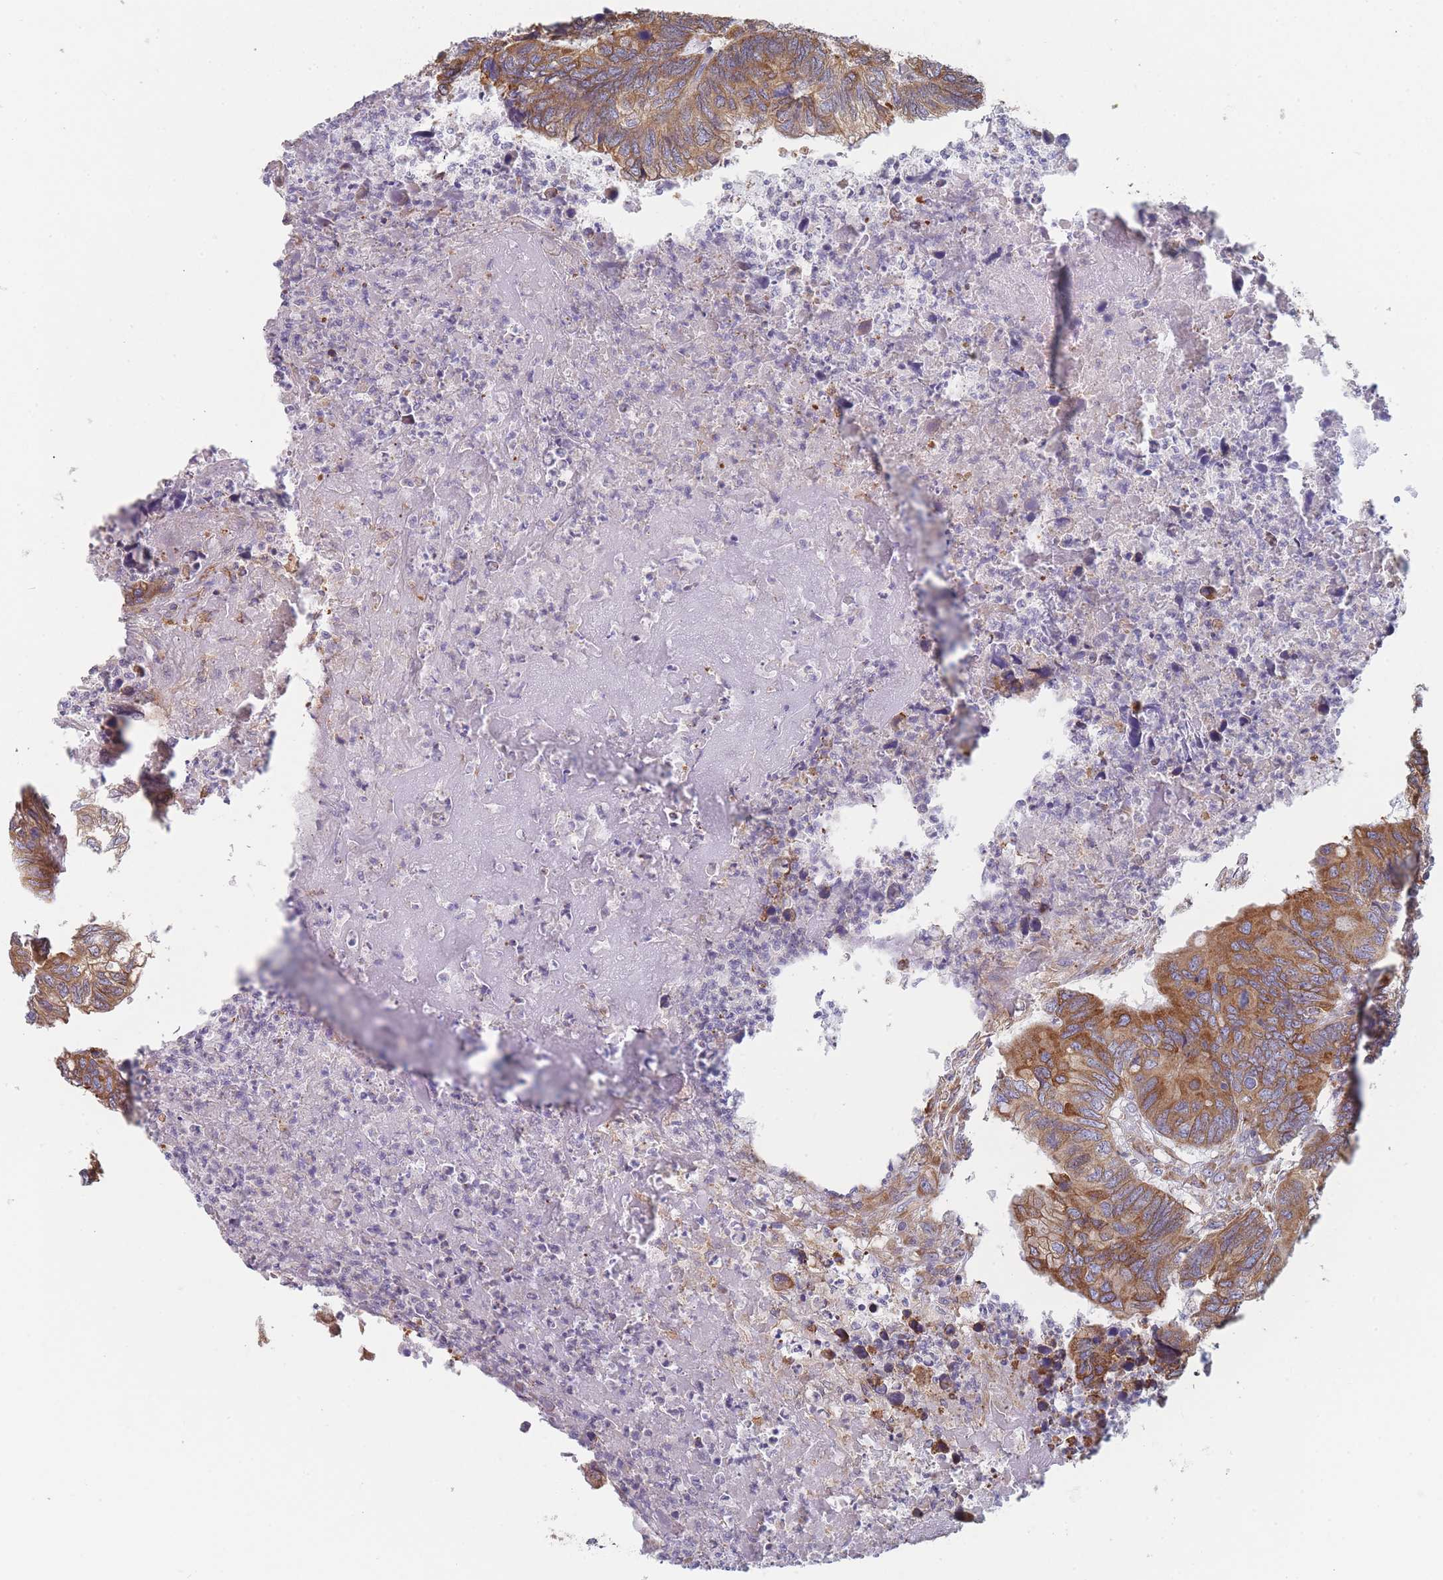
{"staining": {"intensity": "moderate", "quantity": ">75%", "location": "cytoplasmic/membranous"}, "tissue": "colorectal cancer", "cell_type": "Tumor cells", "image_type": "cancer", "snomed": [{"axis": "morphology", "description": "Adenocarcinoma, NOS"}, {"axis": "topography", "description": "Colon"}], "caption": "This histopathology image displays immunohistochemistry (IHC) staining of colorectal adenocarcinoma, with medium moderate cytoplasmic/membranous positivity in approximately >75% of tumor cells.", "gene": "OR7C2", "patient": {"sex": "female", "age": 67}}